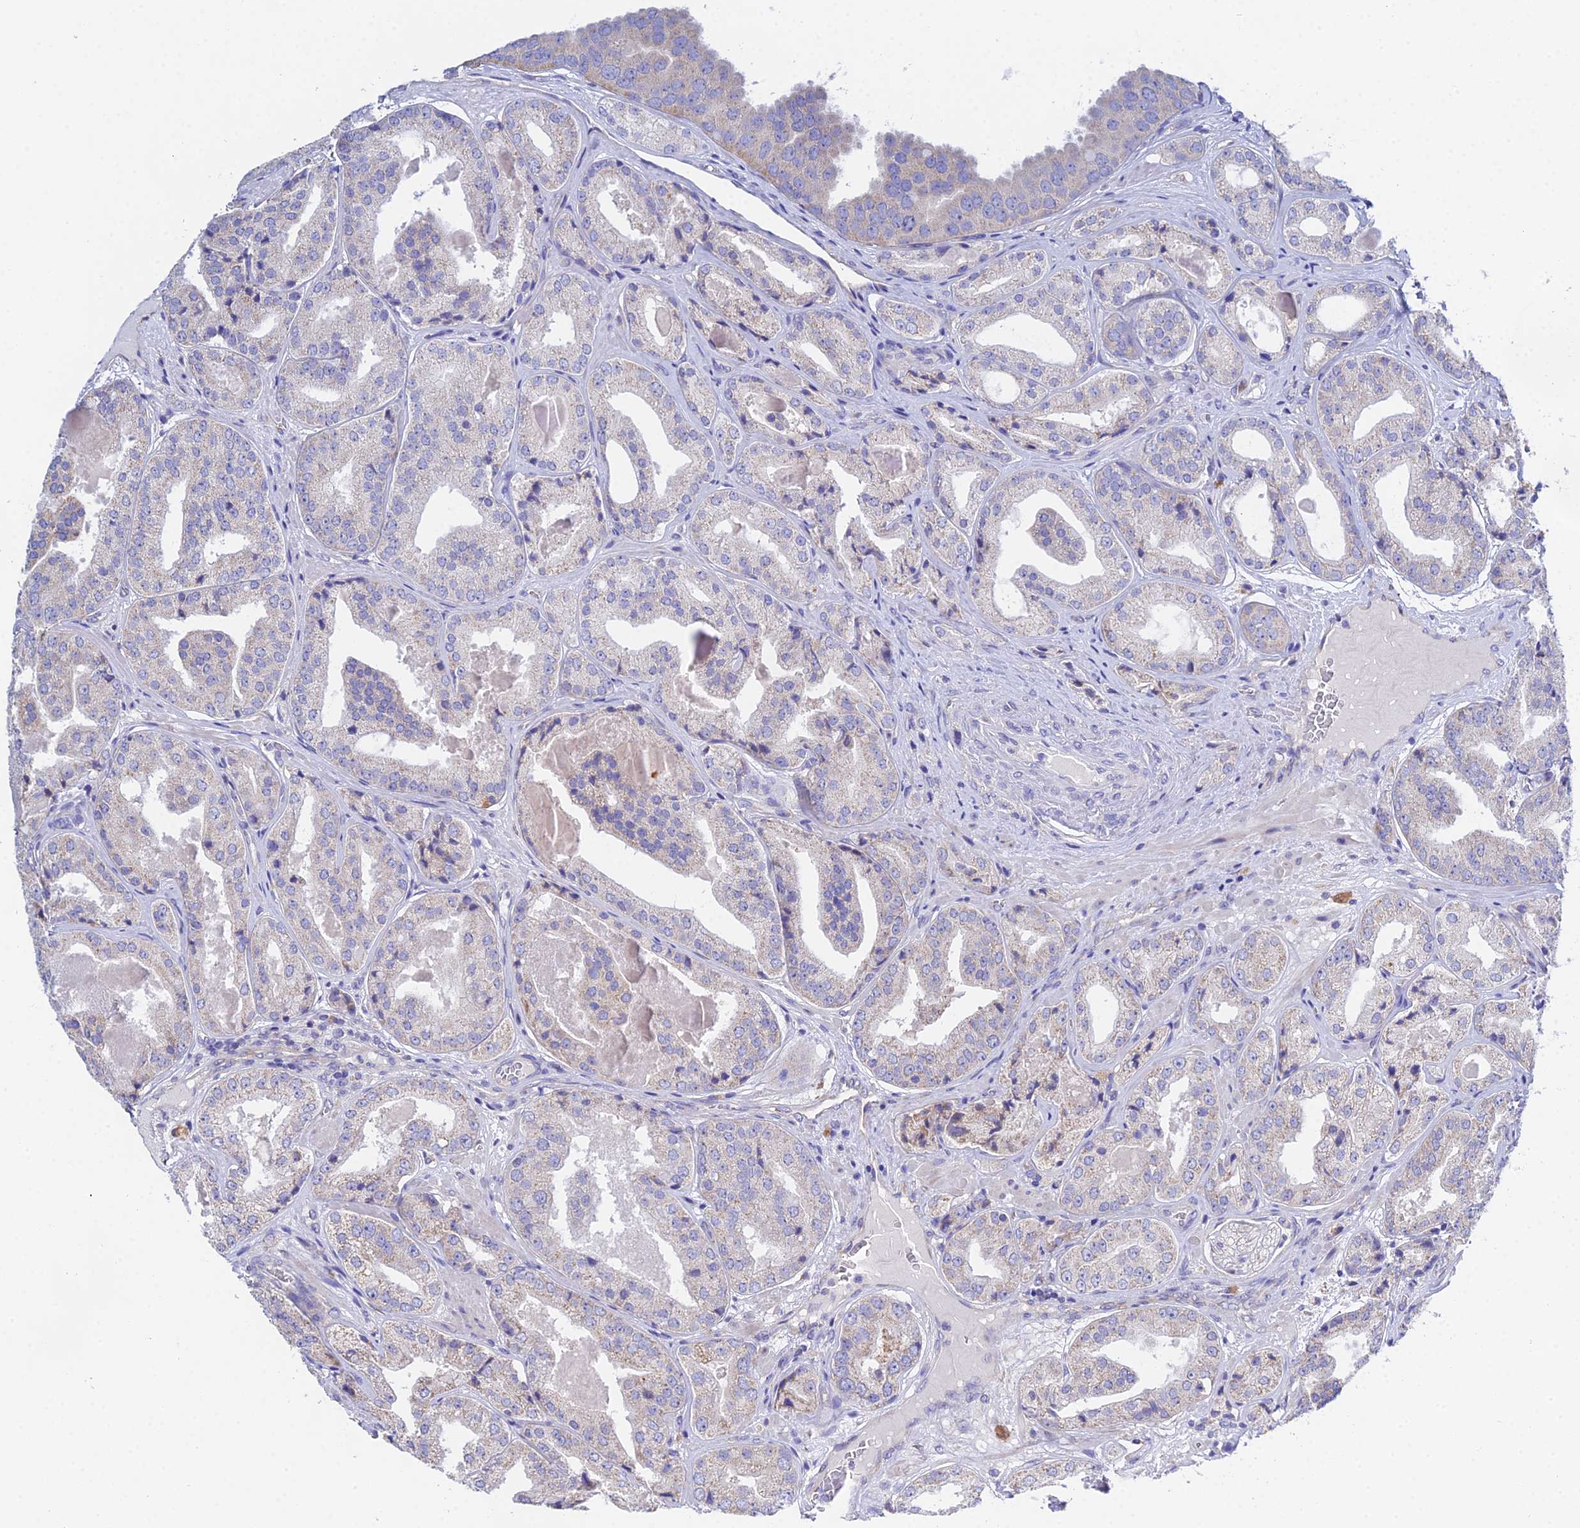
{"staining": {"intensity": "negative", "quantity": "none", "location": "none"}, "tissue": "prostate cancer", "cell_type": "Tumor cells", "image_type": "cancer", "snomed": [{"axis": "morphology", "description": "Adenocarcinoma, High grade"}, {"axis": "topography", "description": "Prostate"}], "caption": "IHC of human prostate cancer (adenocarcinoma (high-grade)) demonstrates no expression in tumor cells.", "gene": "PPP2R2C", "patient": {"sex": "male", "age": 63}}